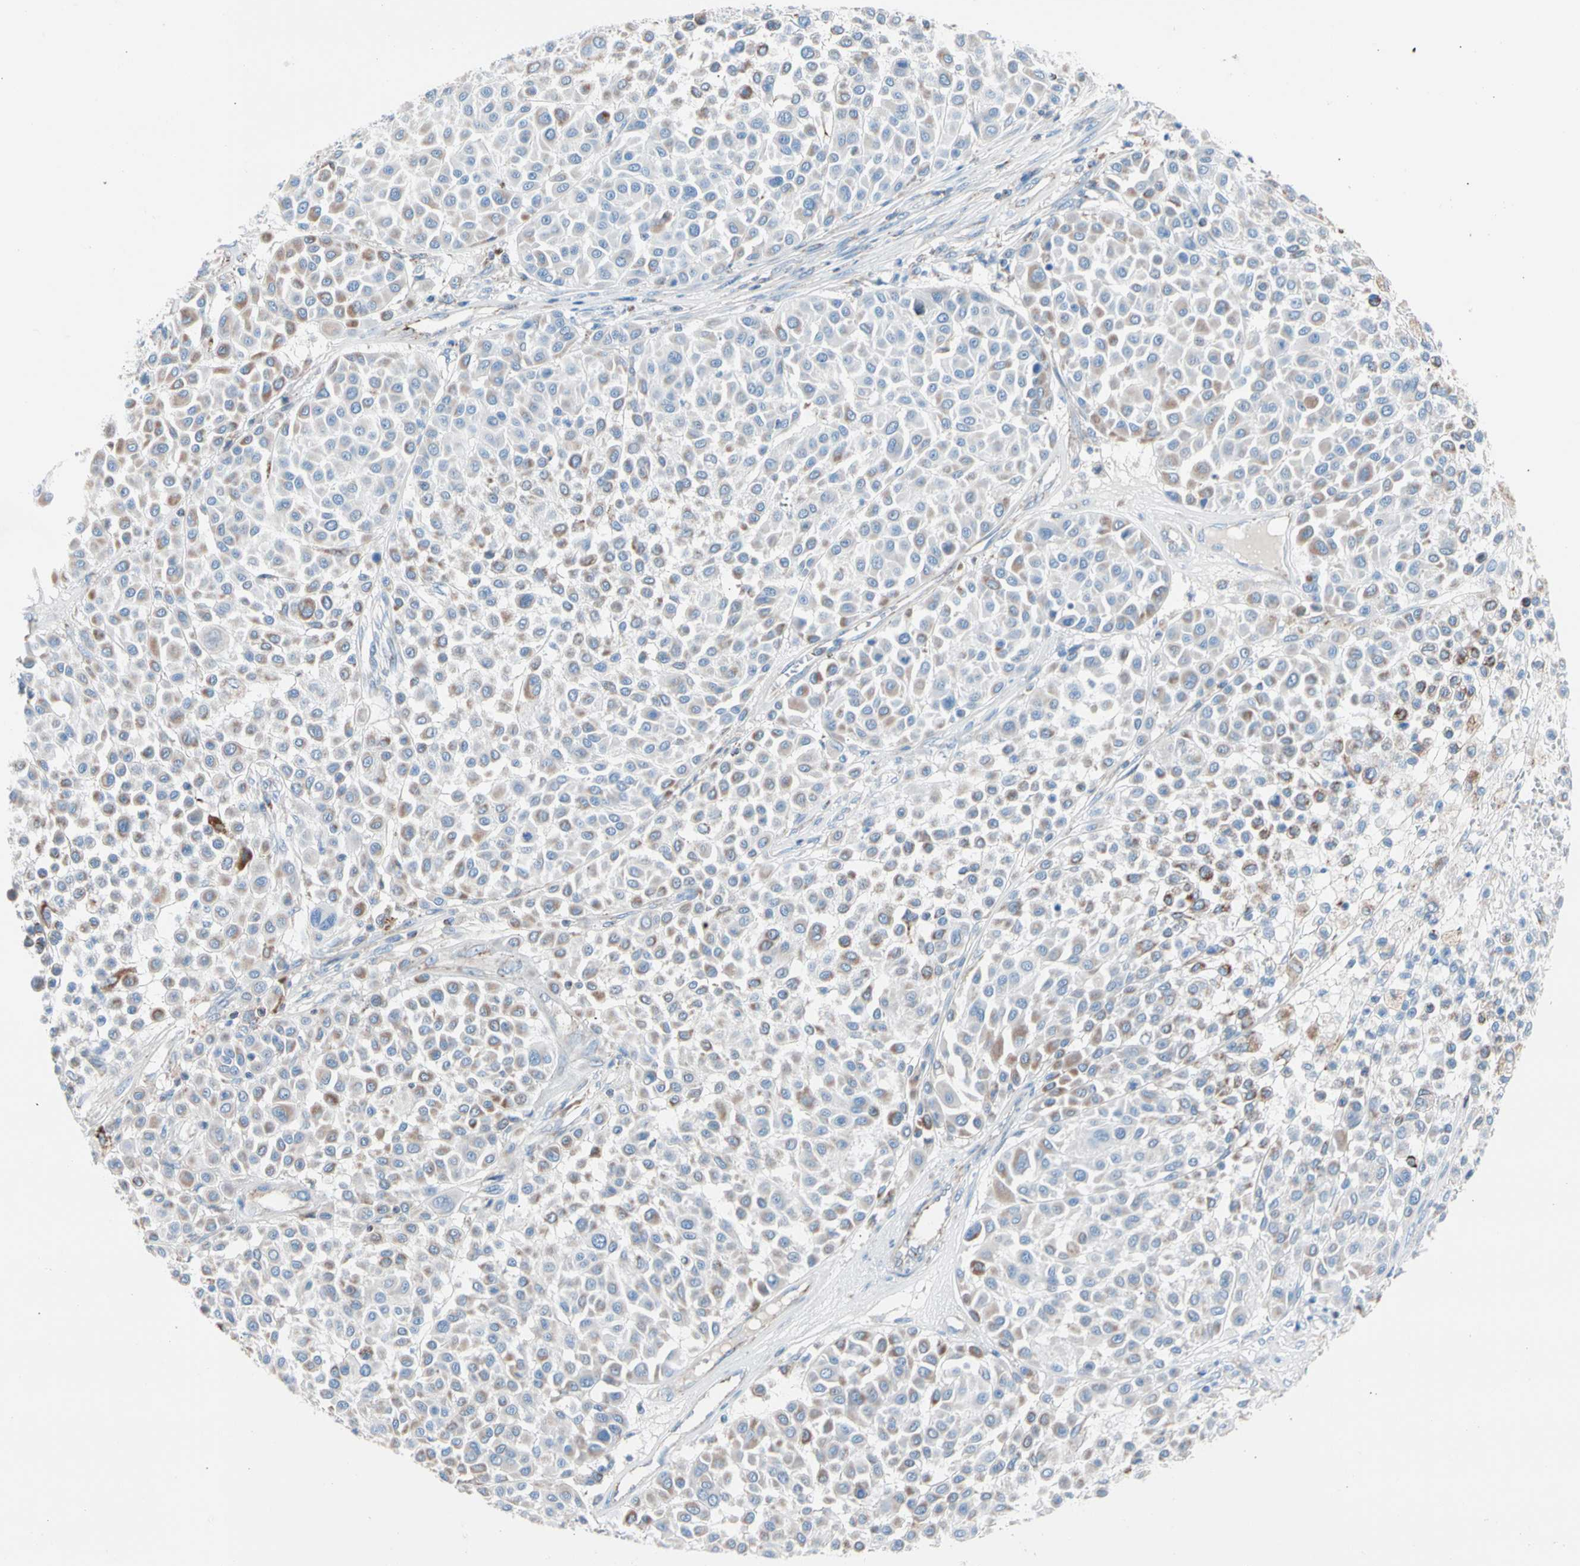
{"staining": {"intensity": "moderate", "quantity": "<25%", "location": "cytoplasmic/membranous"}, "tissue": "melanoma", "cell_type": "Tumor cells", "image_type": "cancer", "snomed": [{"axis": "morphology", "description": "Malignant melanoma, Metastatic site"}, {"axis": "topography", "description": "Soft tissue"}], "caption": "Protein staining of malignant melanoma (metastatic site) tissue reveals moderate cytoplasmic/membranous staining in approximately <25% of tumor cells.", "gene": "HK1", "patient": {"sex": "male", "age": 41}}